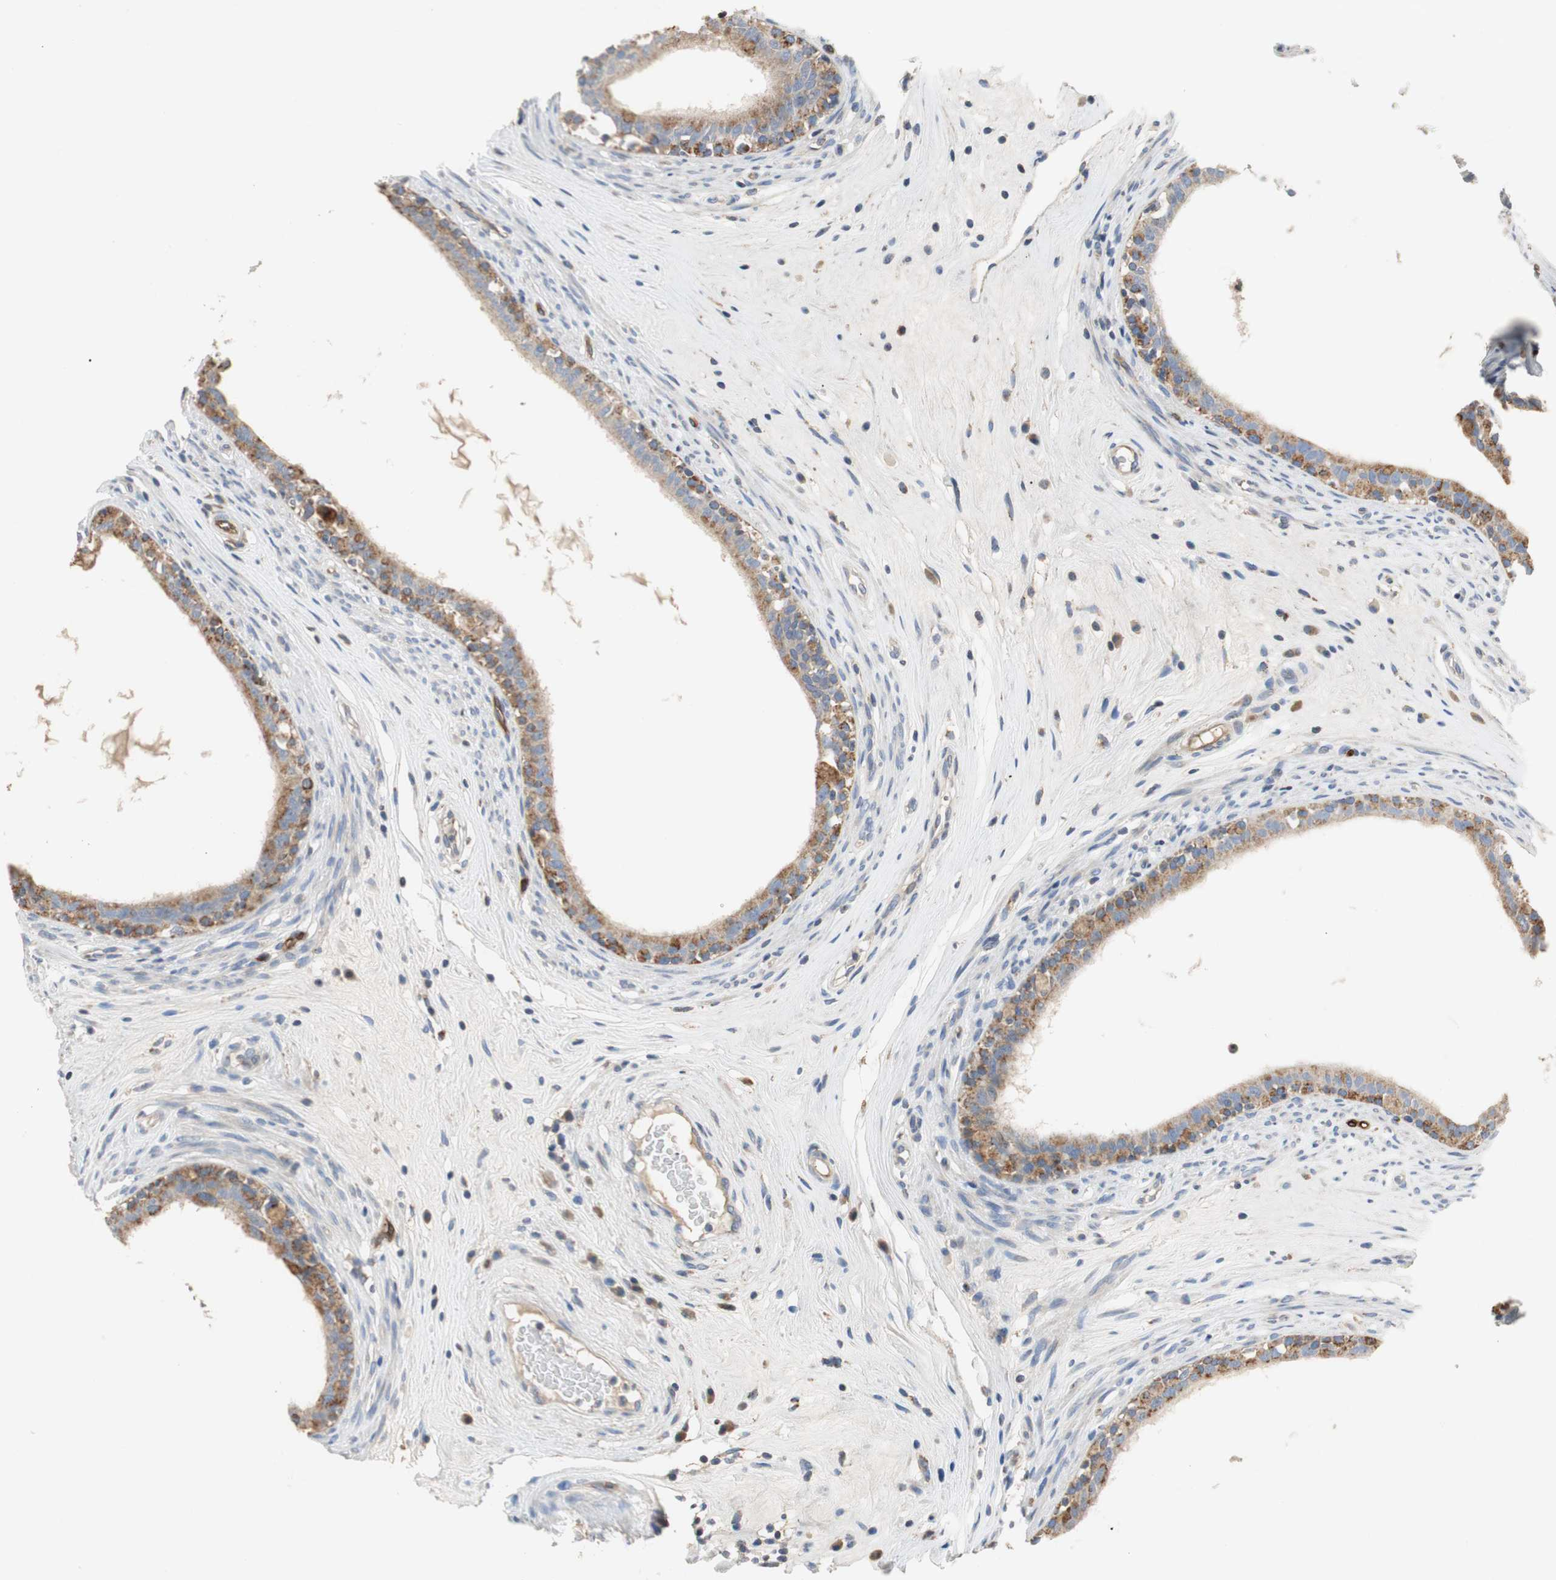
{"staining": {"intensity": "moderate", "quantity": "25%-75%", "location": "cytoplasmic/membranous"}, "tissue": "epididymis", "cell_type": "Glandular cells", "image_type": "normal", "snomed": [{"axis": "morphology", "description": "Normal tissue, NOS"}, {"axis": "morphology", "description": "Inflammation, NOS"}, {"axis": "topography", "description": "Epididymis"}], "caption": "IHC image of benign epididymis: human epididymis stained using immunohistochemistry reveals medium levels of moderate protein expression localized specifically in the cytoplasmic/membranous of glandular cells, appearing as a cytoplasmic/membranous brown color.", "gene": "ALPL", "patient": {"sex": "male", "age": 84}}